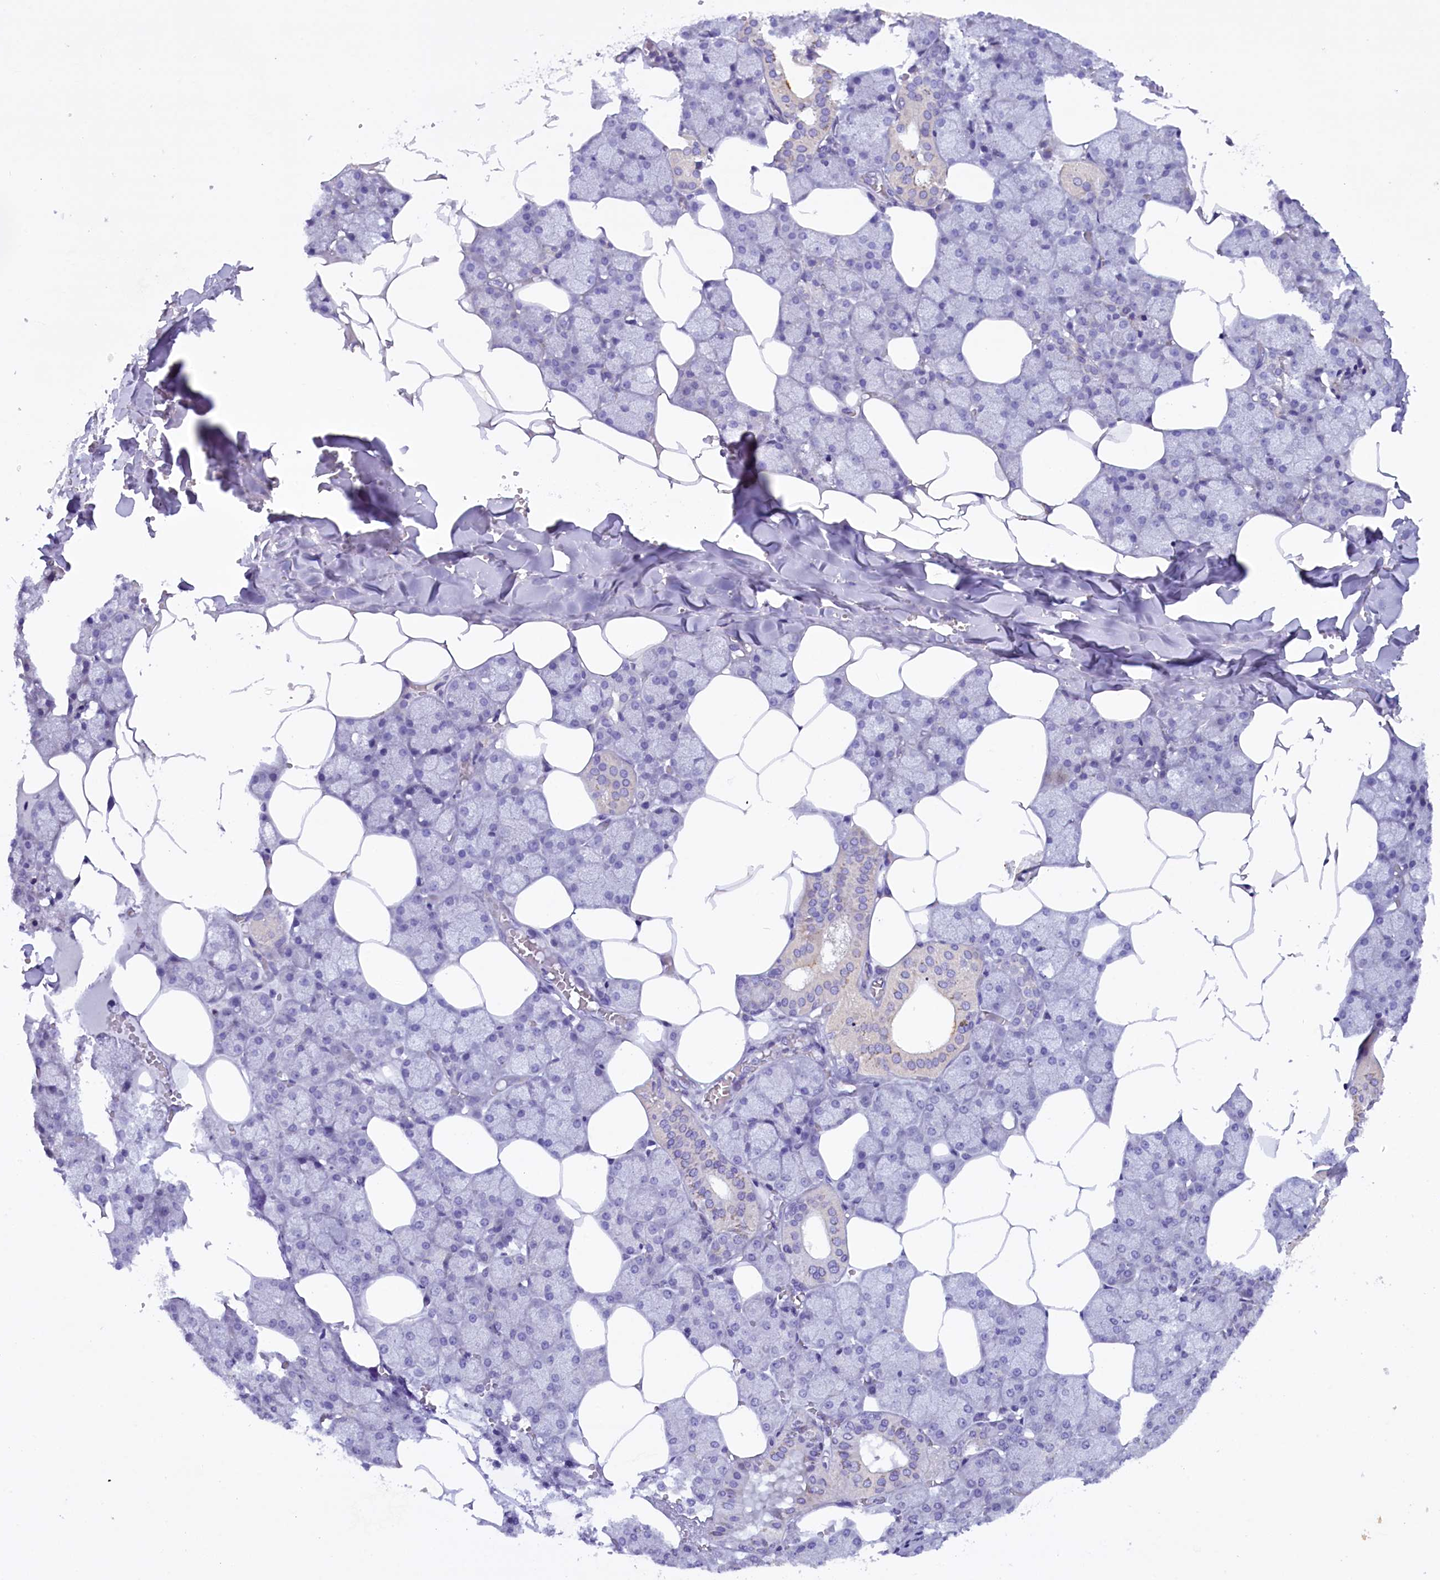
{"staining": {"intensity": "moderate", "quantity": "<25%", "location": "cytoplasmic/membranous"}, "tissue": "salivary gland", "cell_type": "Glandular cells", "image_type": "normal", "snomed": [{"axis": "morphology", "description": "Normal tissue, NOS"}, {"axis": "topography", "description": "Salivary gland"}], "caption": "High-magnification brightfield microscopy of unremarkable salivary gland stained with DAB (3,3'-diaminobenzidine) (brown) and counterstained with hematoxylin (blue). glandular cells exhibit moderate cytoplasmic/membranous staining is identified in approximately<25% of cells.", "gene": "RTTN", "patient": {"sex": "male", "age": 62}}